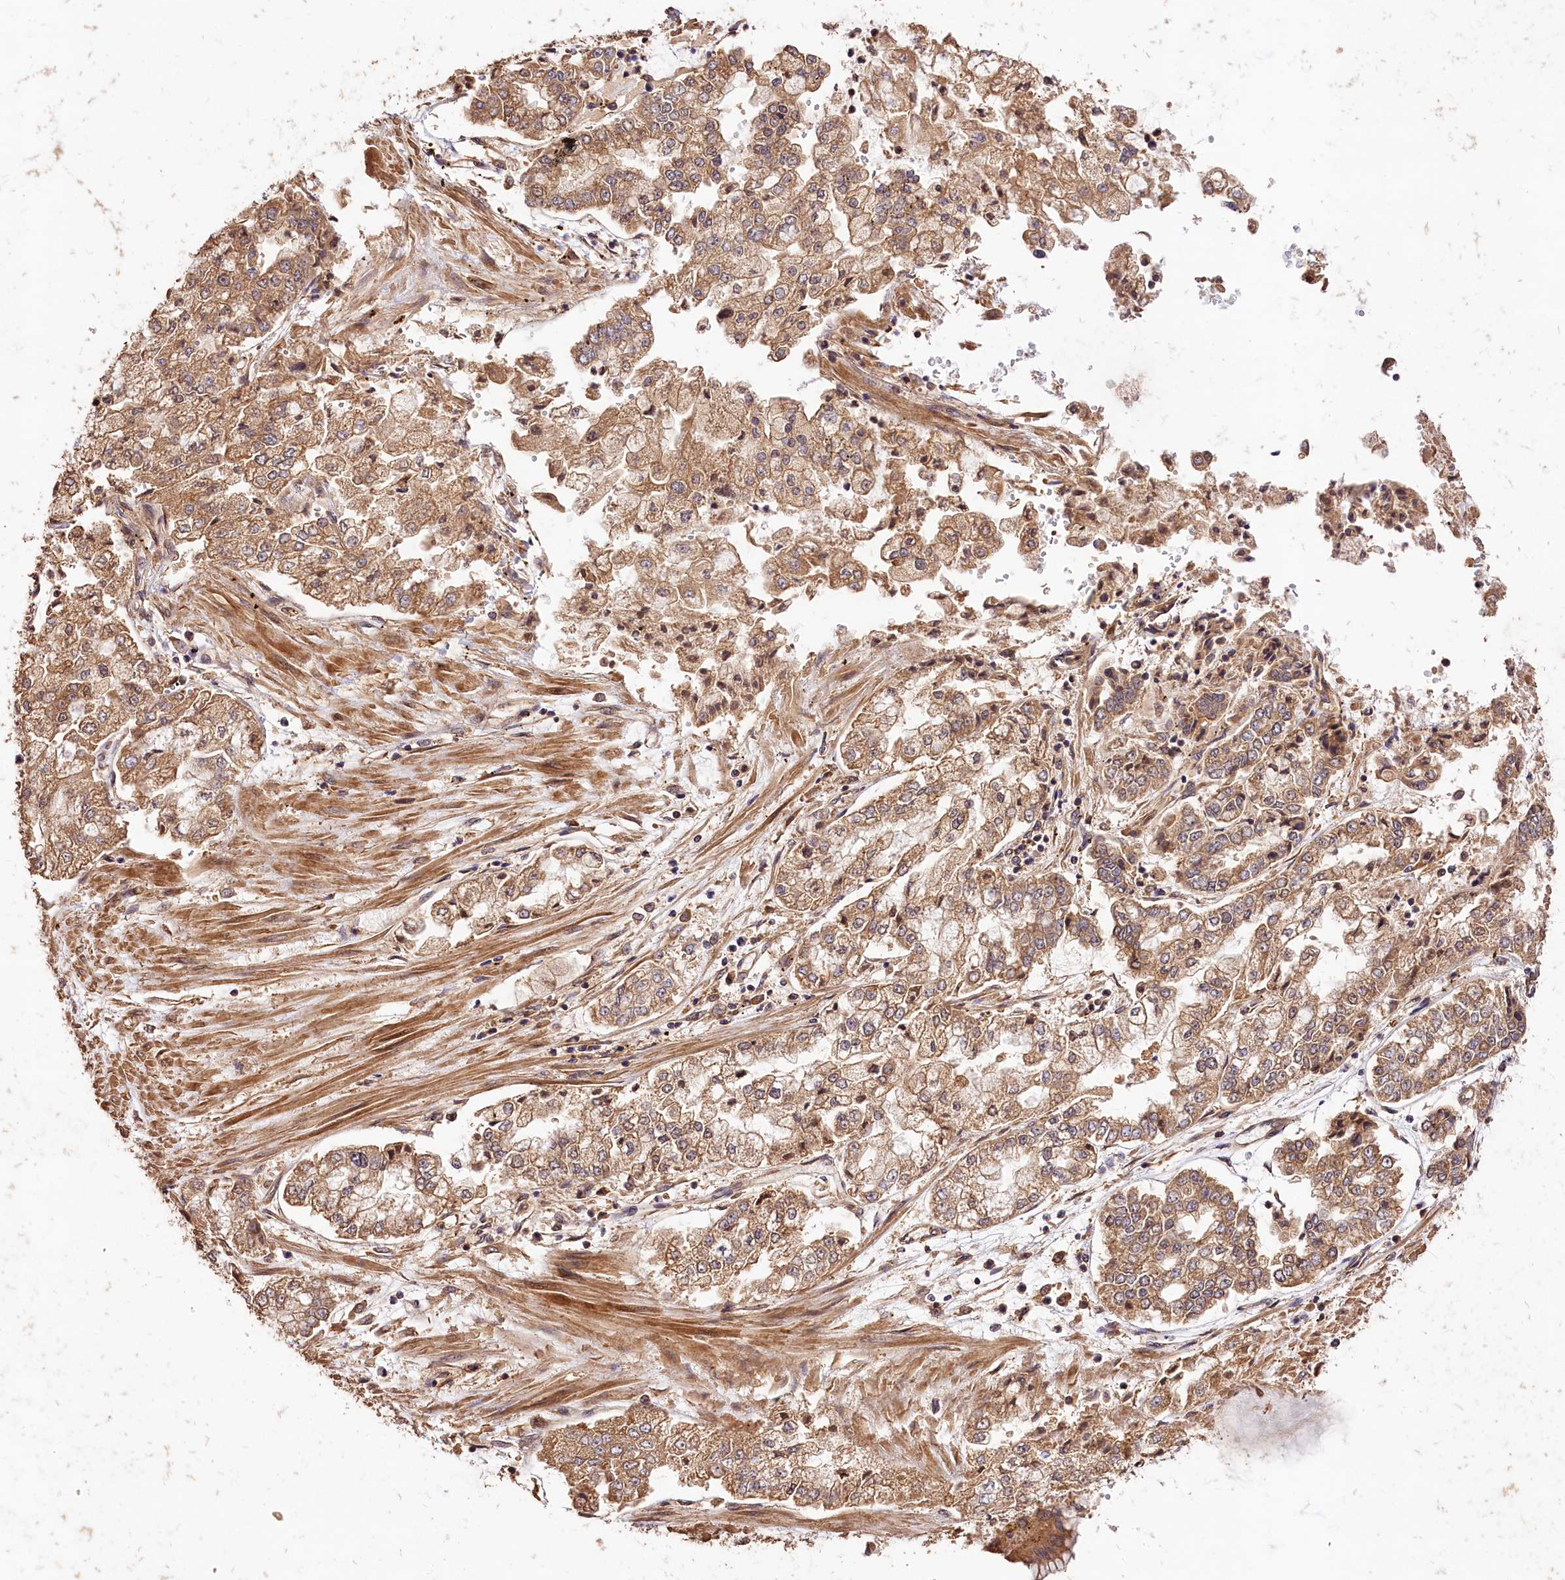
{"staining": {"intensity": "moderate", "quantity": ">75%", "location": "cytoplasmic/membranous"}, "tissue": "stomach cancer", "cell_type": "Tumor cells", "image_type": "cancer", "snomed": [{"axis": "morphology", "description": "Adenocarcinoma, NOS"}, {"axis": "topography", "description": "Stomach"}], "caption": "Immunohistochemical staining of adenocarcinoma (stomach) demonstrates medium levels of moderate cytoplasmic/membranous staining in about >75% of tumor cells. (IHC, brightfield microscopy, high magnification).", "gene": "KPTN", "patient": {"sex": "male", "age": 76}}